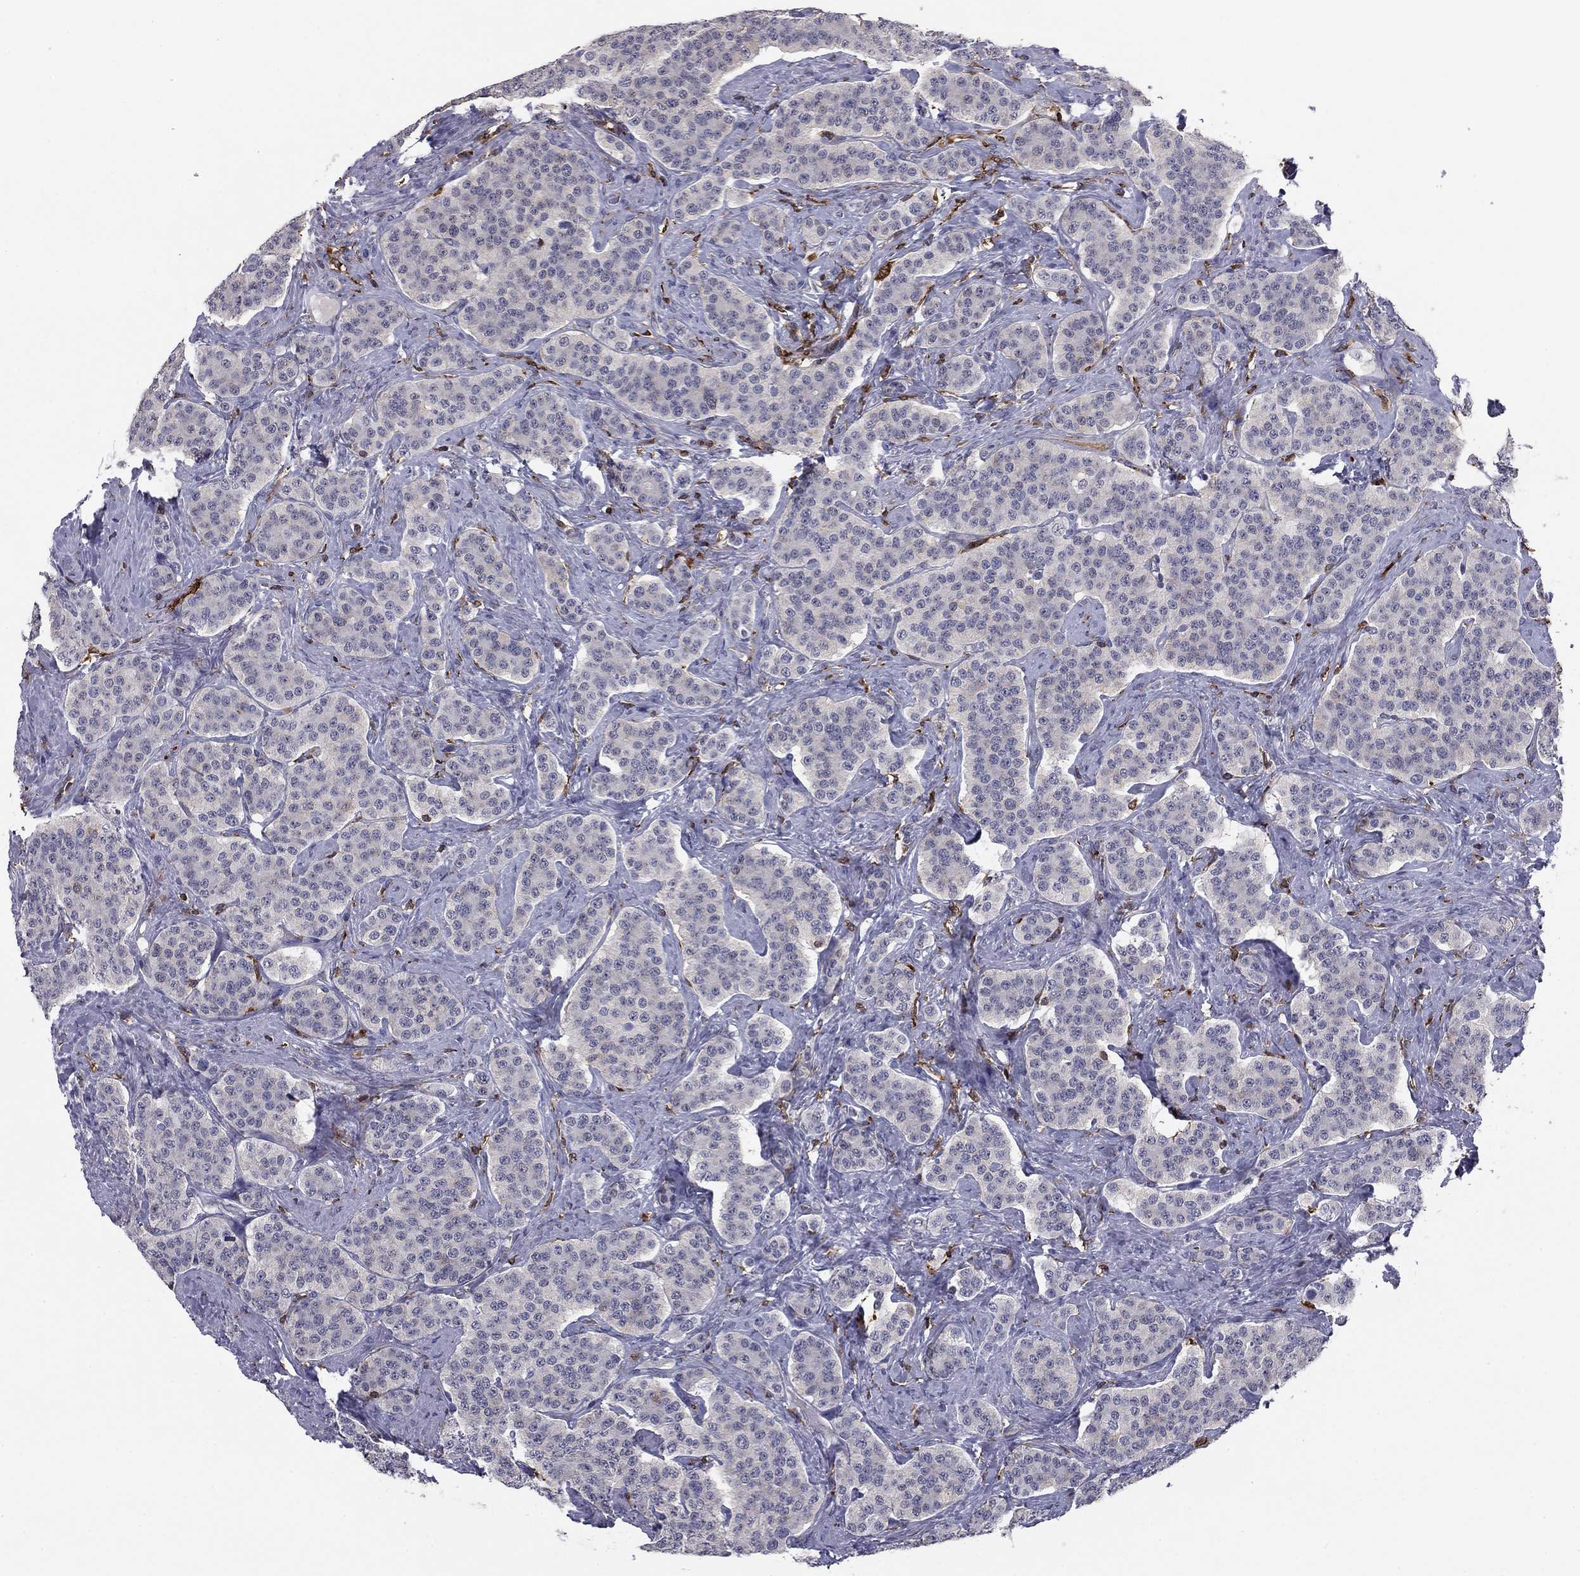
{"staining": {"intensity": "negative", "quantity": "none", "location": "none"}, "tissue": "carcinoid", "cell_type": "Tumor cells", "image_type": "cancer", "snomed": [{"axis": "morphology", "description": "Carcinoid, malignant, NOS"}, {"axis": "topography", "description": "Small intestine"}], "caption": "Histopathology image shows no significant protein staining in tumor cells of carcinoid. The staining is performed using DAB (3,3'-diaminobenzidine) brown chromogen with nuclei counter-stained in using hematoxylin.", "gene": "PLCB2", "patient": {"sex": "female", "age": 58}}